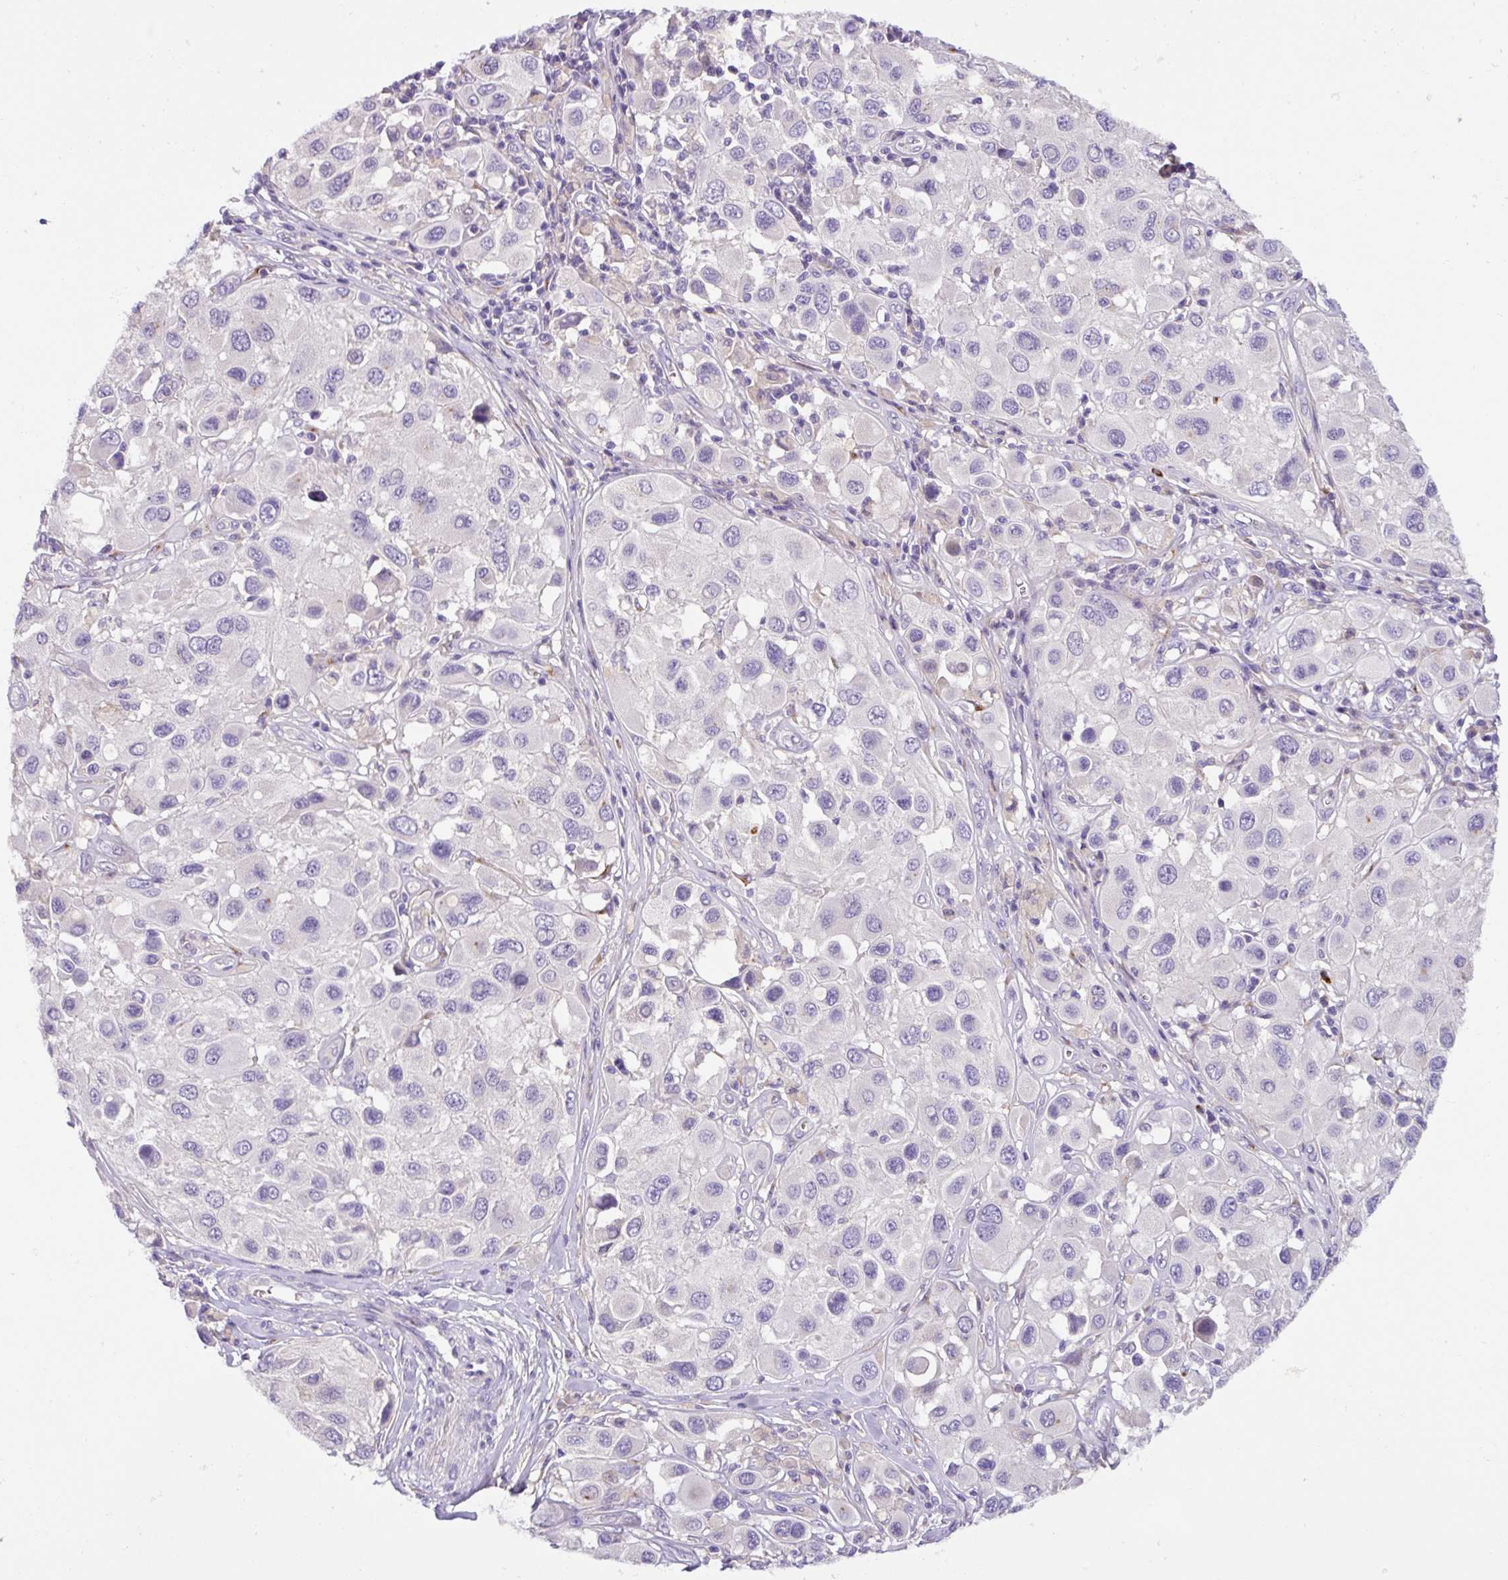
{"staining": {"intensity": "negative", "quantity": "none", "location": "none"}, "tissue": "melanoma", "cell_type": "Tumor cells", "image_type": "cancer", "snomed": [{"axis": "morphology", "description": "Malignant melanoma, Metastatic site"}, {"axis": "topography", "description": "Skin"}], "caption": "Immunohistochemical staining of malignant melanoma (metastatic site) displays no significant expression in tumor cells.", "gene": "CRISP3", "patient": {"sex": "male", "age": 41}}